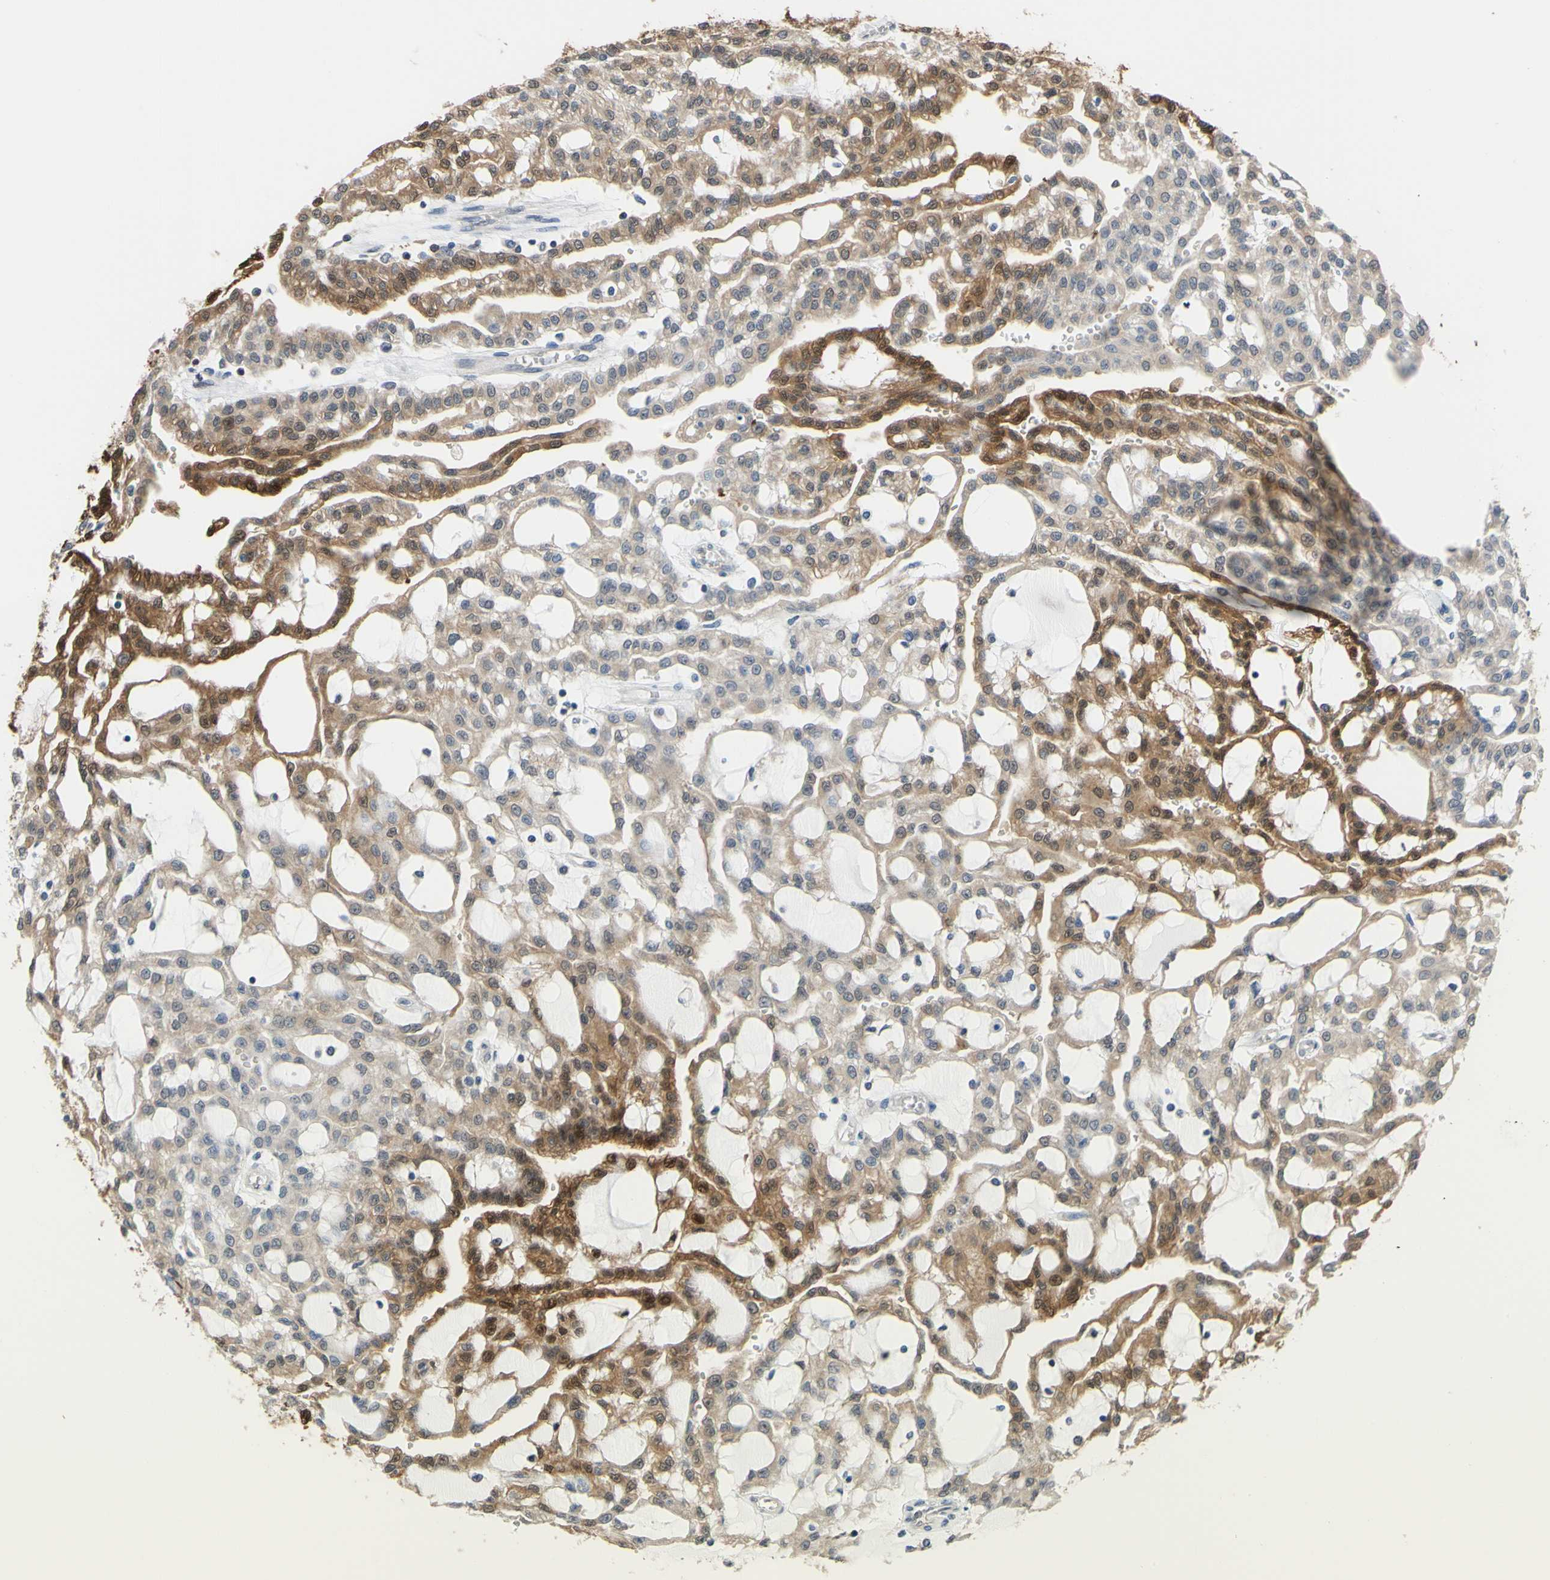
{"staining": {"intensity": "strong", "quantity": "<25%", "location": "cytoplasmic/membranous"}, "tissue": "renal cancer", "cell_type": "Tumor cells", "image_type": "cancer", "snomed": [{"axis": "morphology", "description": "Adenocarcinoma, NOS"}, {"axis": "topography", "description": "Kidney"}], "caption": "This photomicrograph shows immunohistochemistry (IHC) staining of renal adenocarcinoma, with medium strong cytoplasmic/membranous positivity in approximately <25% of tumor cells.", "gene": "UPK3B", "patient": {"sex": "male", "age": 63}}